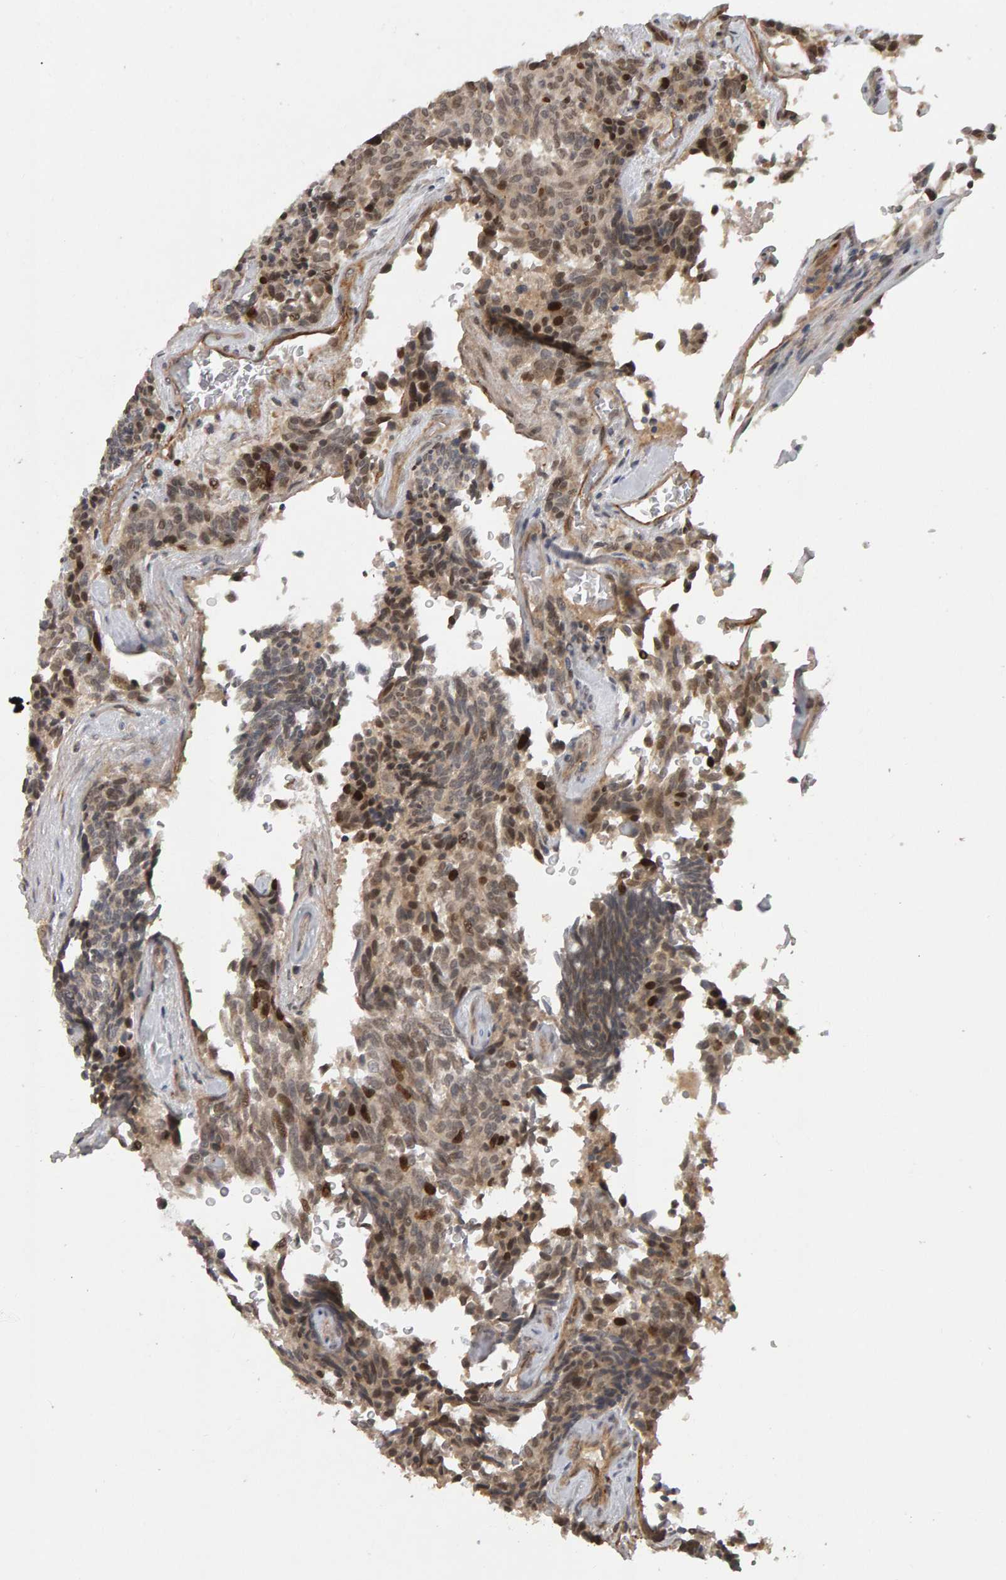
{"staining": {"intensity": "moderate", "quantity": "25%-75%", "location": "cytoplasmic/membranous,nuclear"}, "tissue": "carcinoid", "cell_type": "Tumor cells", "image_type": "cancer", "snomed": [{"axis": "morphology", "description": "Carcinoid, malignant, NOS"}, {"axis": "topography", "description": "Pancreas"}], "caption": "Malignant carcinoid stained with DAB immunohistochemistry (IHC) reveals medium levels of moderate cytoplasmic/membranous and nuclear positivity in about 25%-75% of tumor cells.", "gene": "CDCA5", "patient": {"sex": "female", "age": 54}}